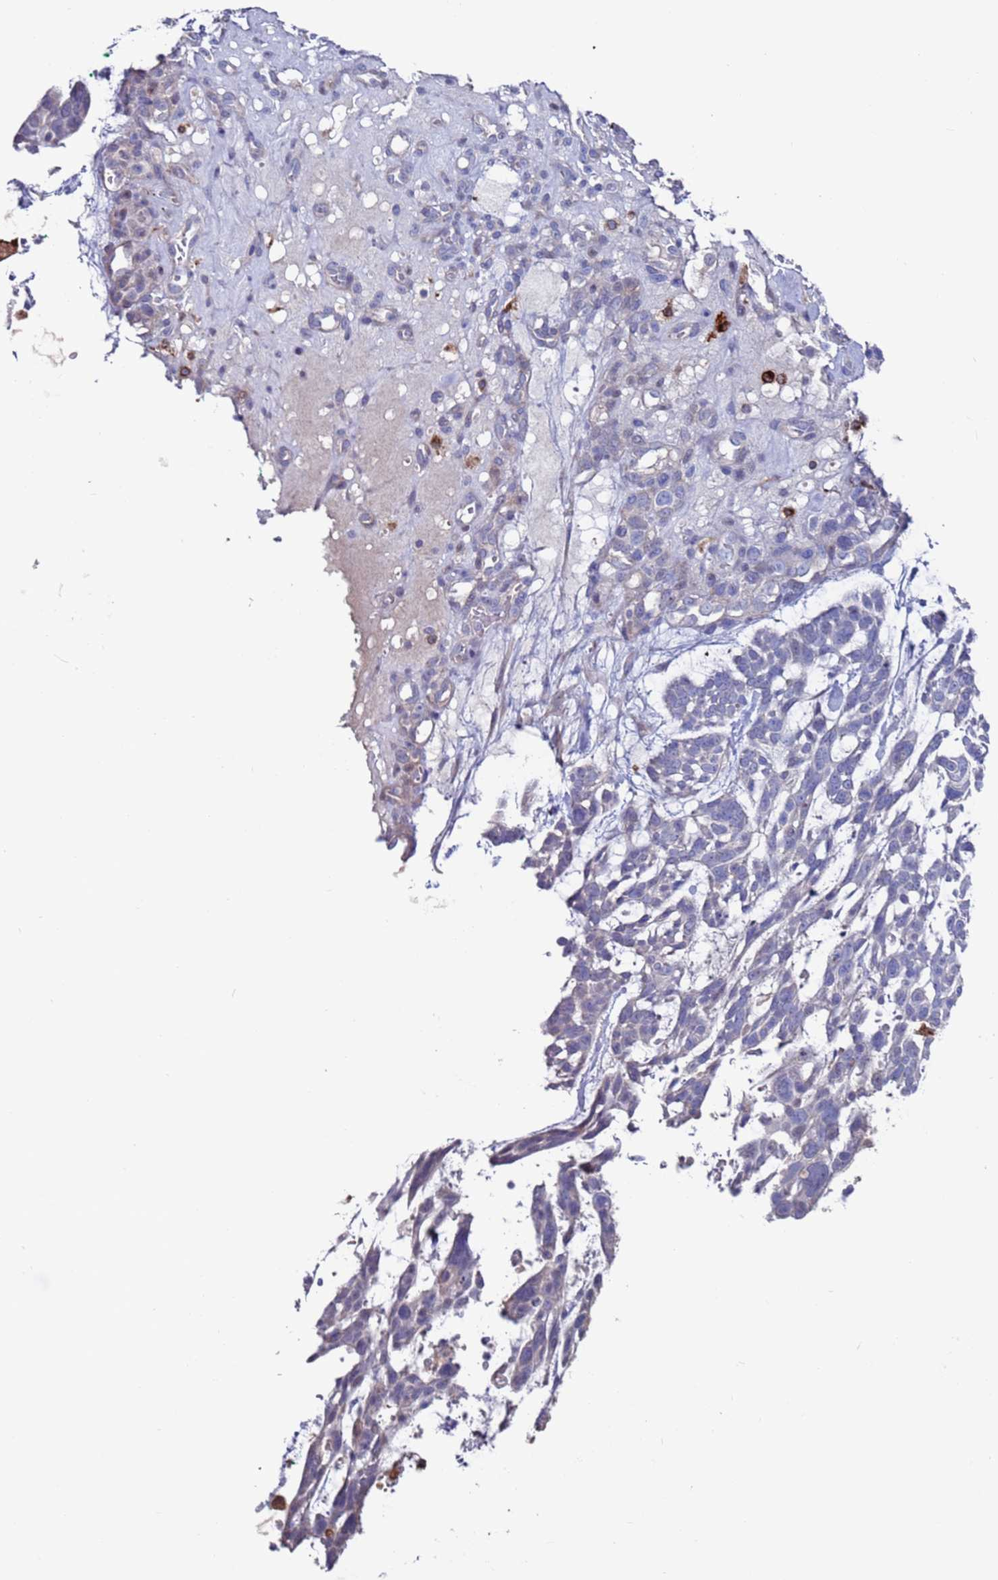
{"staining": {"intensity": "negative", "quantity": "none", "location": "none"}, "tissue": "skin cancer", "cell_type": "Tumor cells", "image_type": "cancer", "snomed": [{"axis": "morphology", "description": "Basal cell carcinoma"}, {"axis": "topography", "description": "Skin"}], "caption": "Immunohistochemical staining of human skin cancer (basal cell carcinoma) reveals no significant staining in tumor cells.", "gene": "GREB1L", "patient": {"sex": "male", "age": 88}}